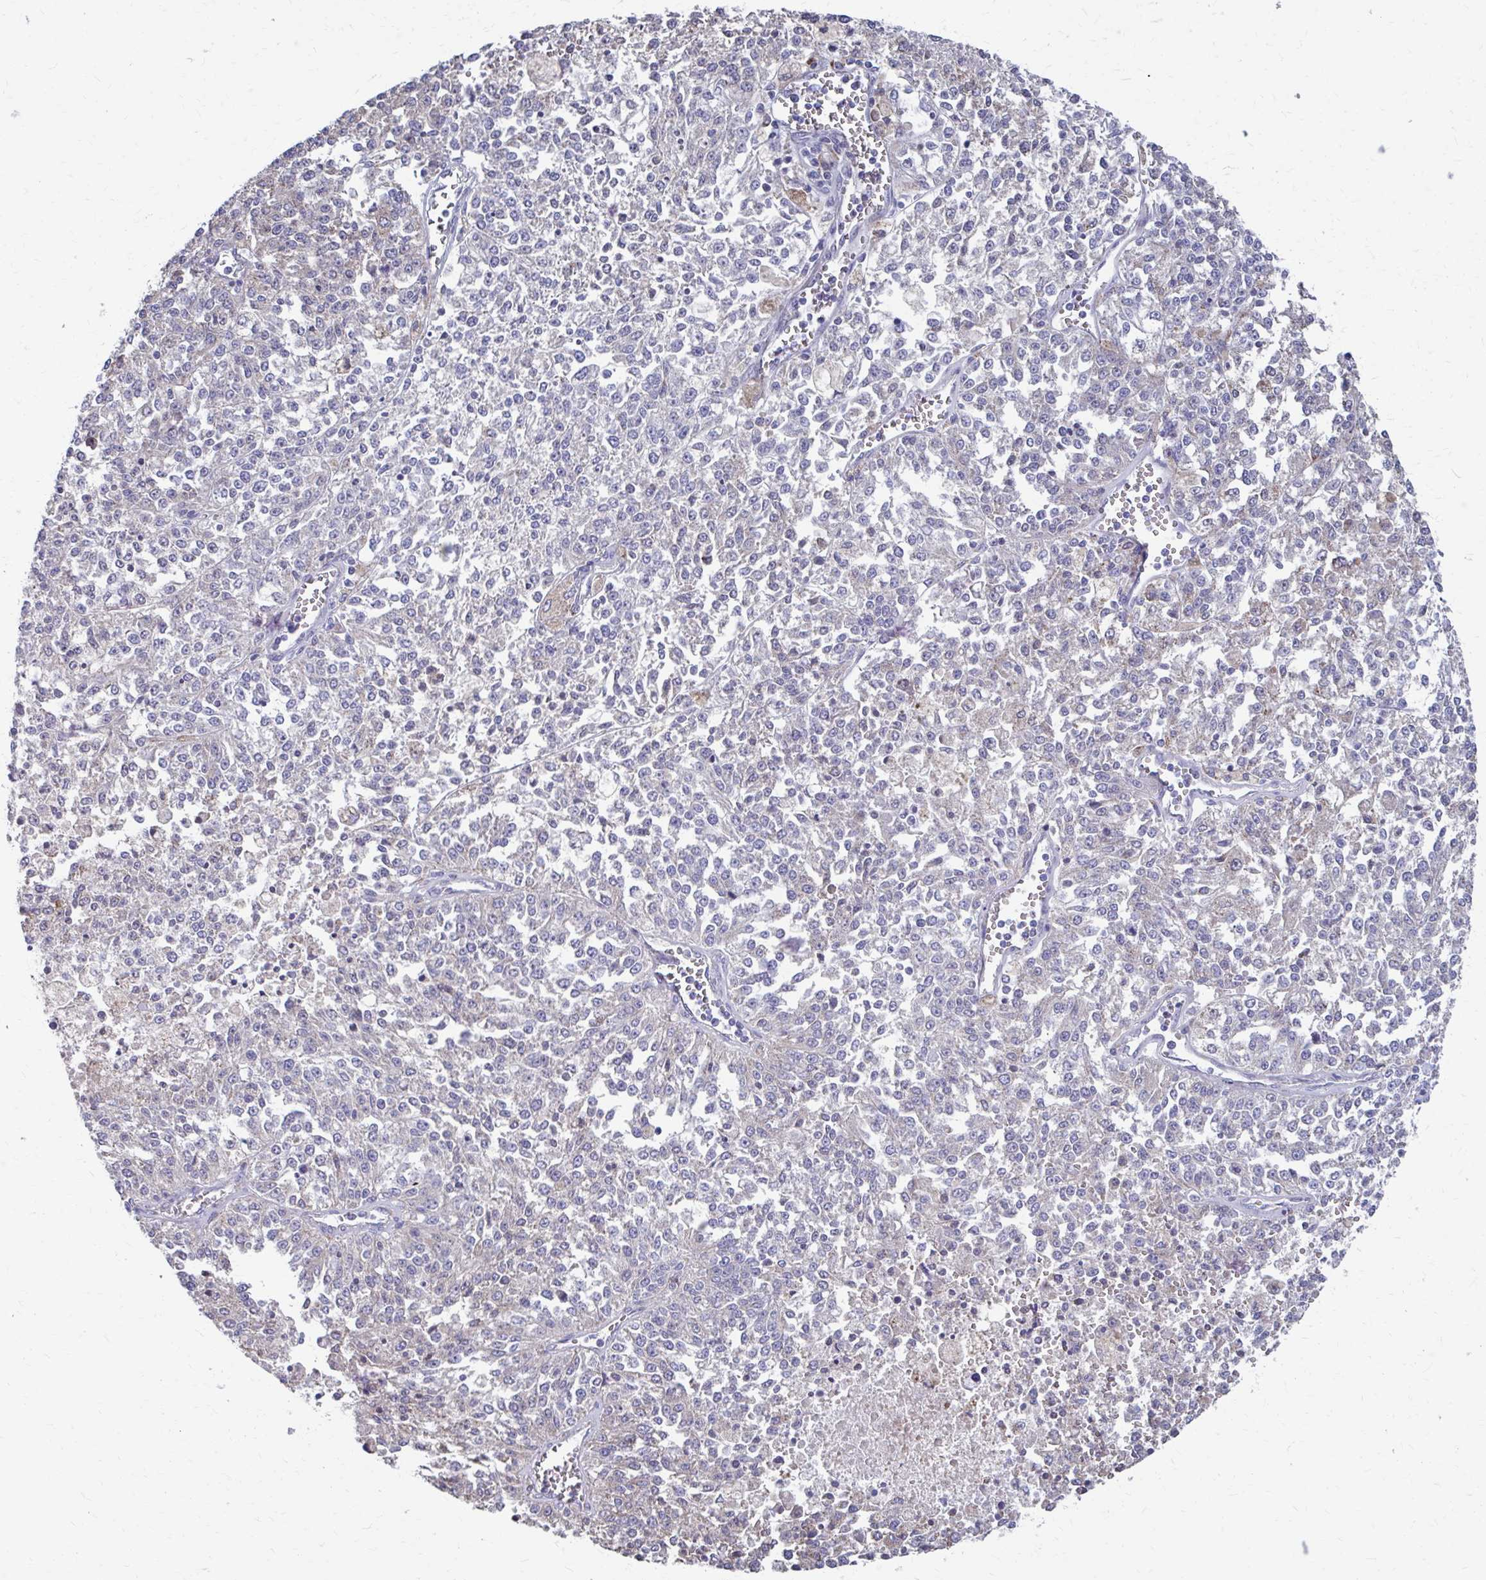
{"staining": {"intensity": "negative", "quantity": "none", "location": "none"}, "tissue": "melanoma", "cell_type": "Tumor cells", "image_type": "cancer", "snomed": [{"axis": "morphology", "description": "Malignant melanoma, NOS"}, {"axis": "topography", "description": "Skin"}], "caption": "The immunohistochemistry histopathology image has no significant positivity in tumor cells of melanoma tissue. Nuclei are stained in blue.", "gene": "FKBP2", "patient": {"sex": "female", "age": 64}}